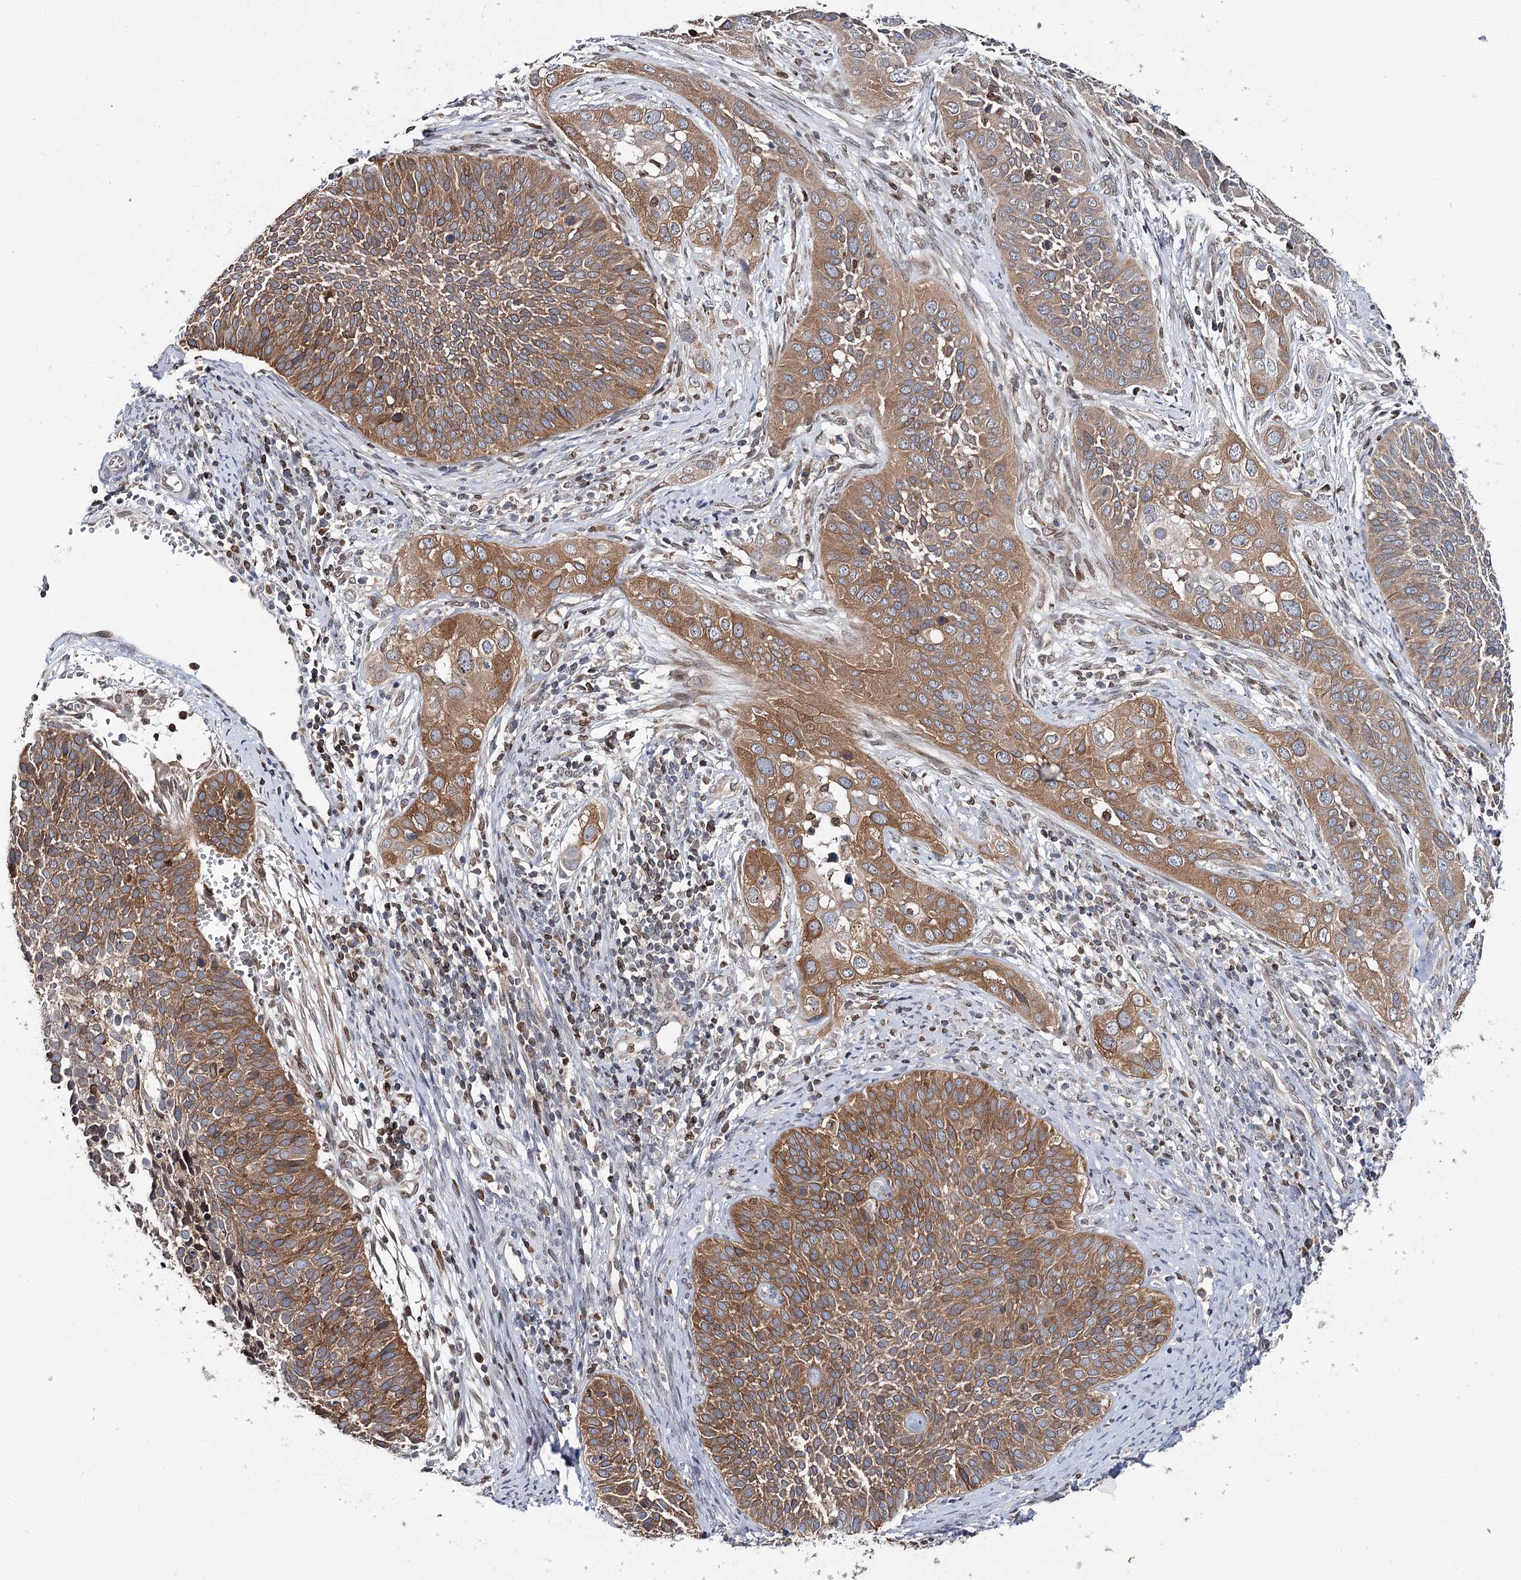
{"staining": {"intensity": "moderate", "quantity": ">75%", "location": "cytoplasmic/membranous"}, "tissue": "cervical cancer", "cell_type": "Tumor cells", "image_type": "cancer", "snomed": [{"axis": "morphology", "description": "Squamous cell carcinoma, NOS"}, {"axis": "topography", "description": "Cervix"}], "caption": "Human cervical cancer (squamous cell carcinoma) stained with a protein marker exhibits moderate staining in tumor cells.", "gene": "CFAP46", "patient": {"sex": "female", "age": 34}}